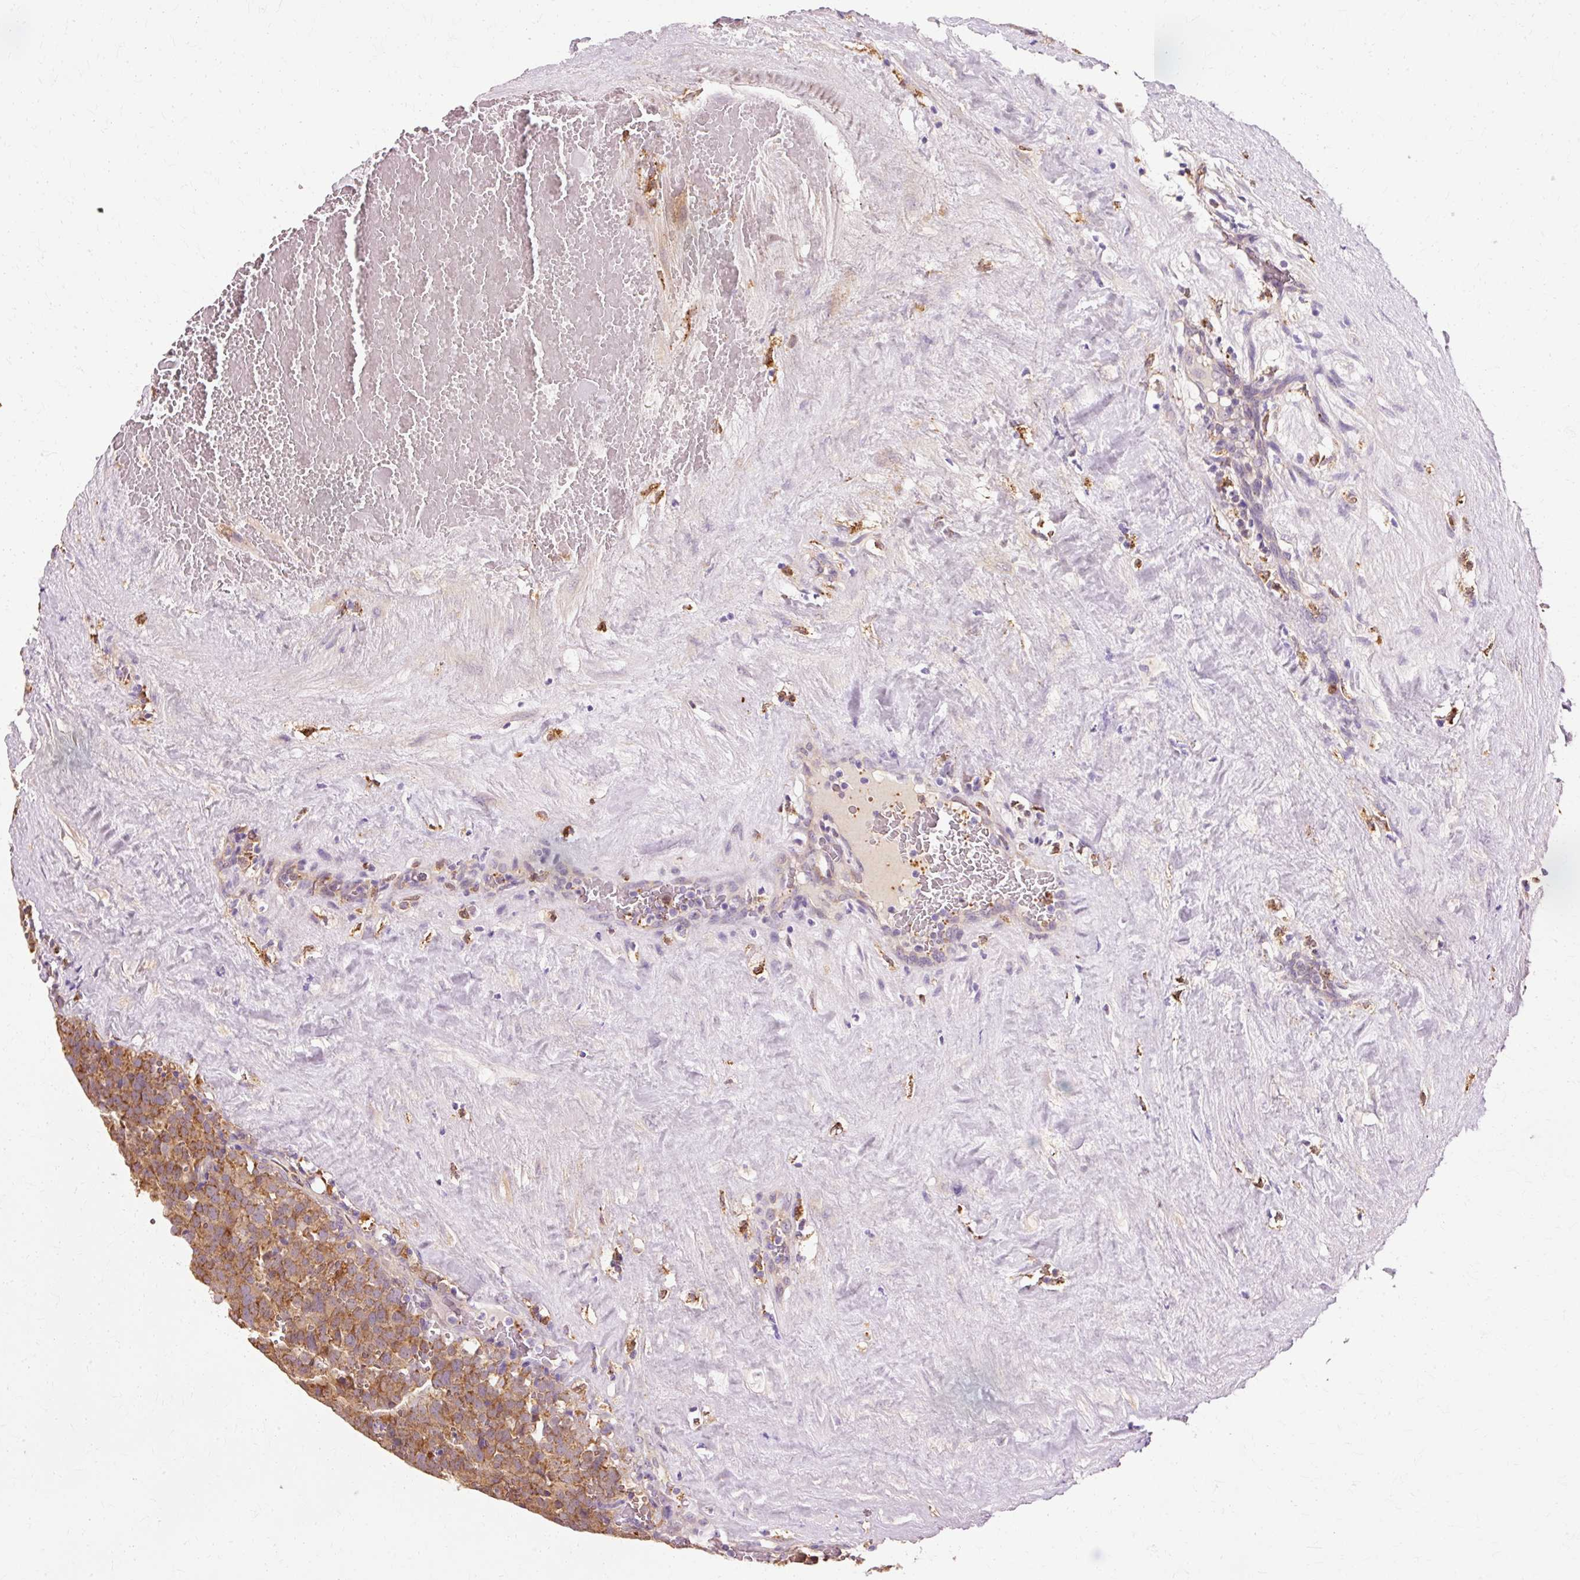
{"staining": {"intensity": "moderate", "quantity": ">75%", "location": "cytoplasmic/membranous"}, "tissue": "testis cancer", "cell_type": "Tumor cells", "image_type": "cancer", "snomed": [{"axis": "morphology", "description": "Seminoma, NOS"}, {"axis": "topography", "description": "Testis"}], "caption": "Immunohistochemical staining of testis cancer demonstrates moderate cytoplasmic/membranous protein expression in approximately >75% of tumor cells. The protein of interest is shown in brown color, while the nuclei are stained blue.", "gene": "GPX1", "patient": {"sex": "male", "age": 71}}